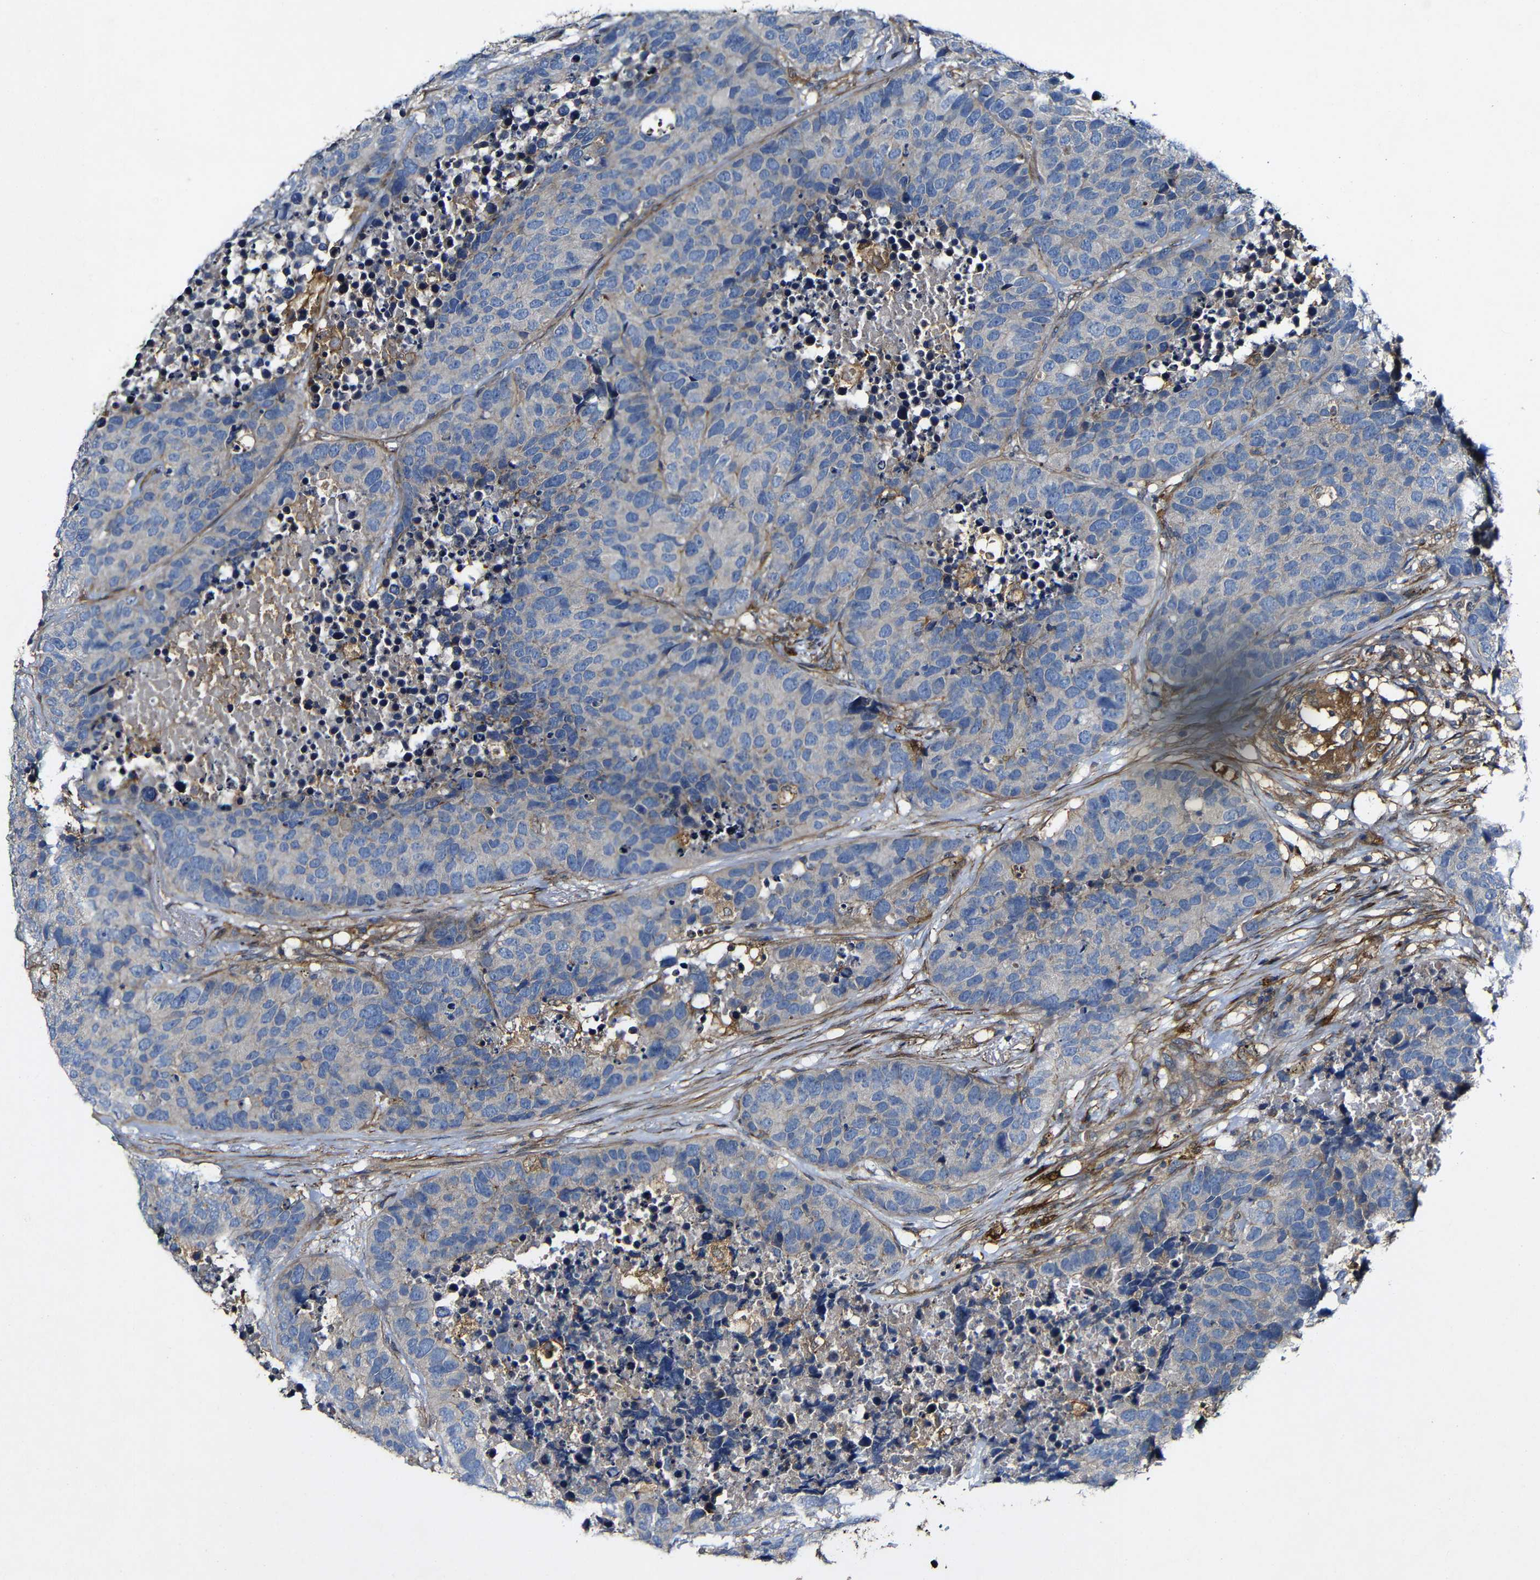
{"staining": {"intensity": "weak", "quantity": "<25%", "location": "cytoplasmic/membranous"}, "tissue": "carcinoid", "cell_type": "Tumor cells", "image_type": "cancer", "snomed": [{"axis": "morphology", "description": "Carcinoid, malignant, NOS"}, {"axis": "topography", "description": "Lung"}], "caption": "Protein analysis of carcinoid (malignant) reveals no significant staining in tumor cells.", "gene": "GSDME", "patient": {"sex": "male", "age": 60}}